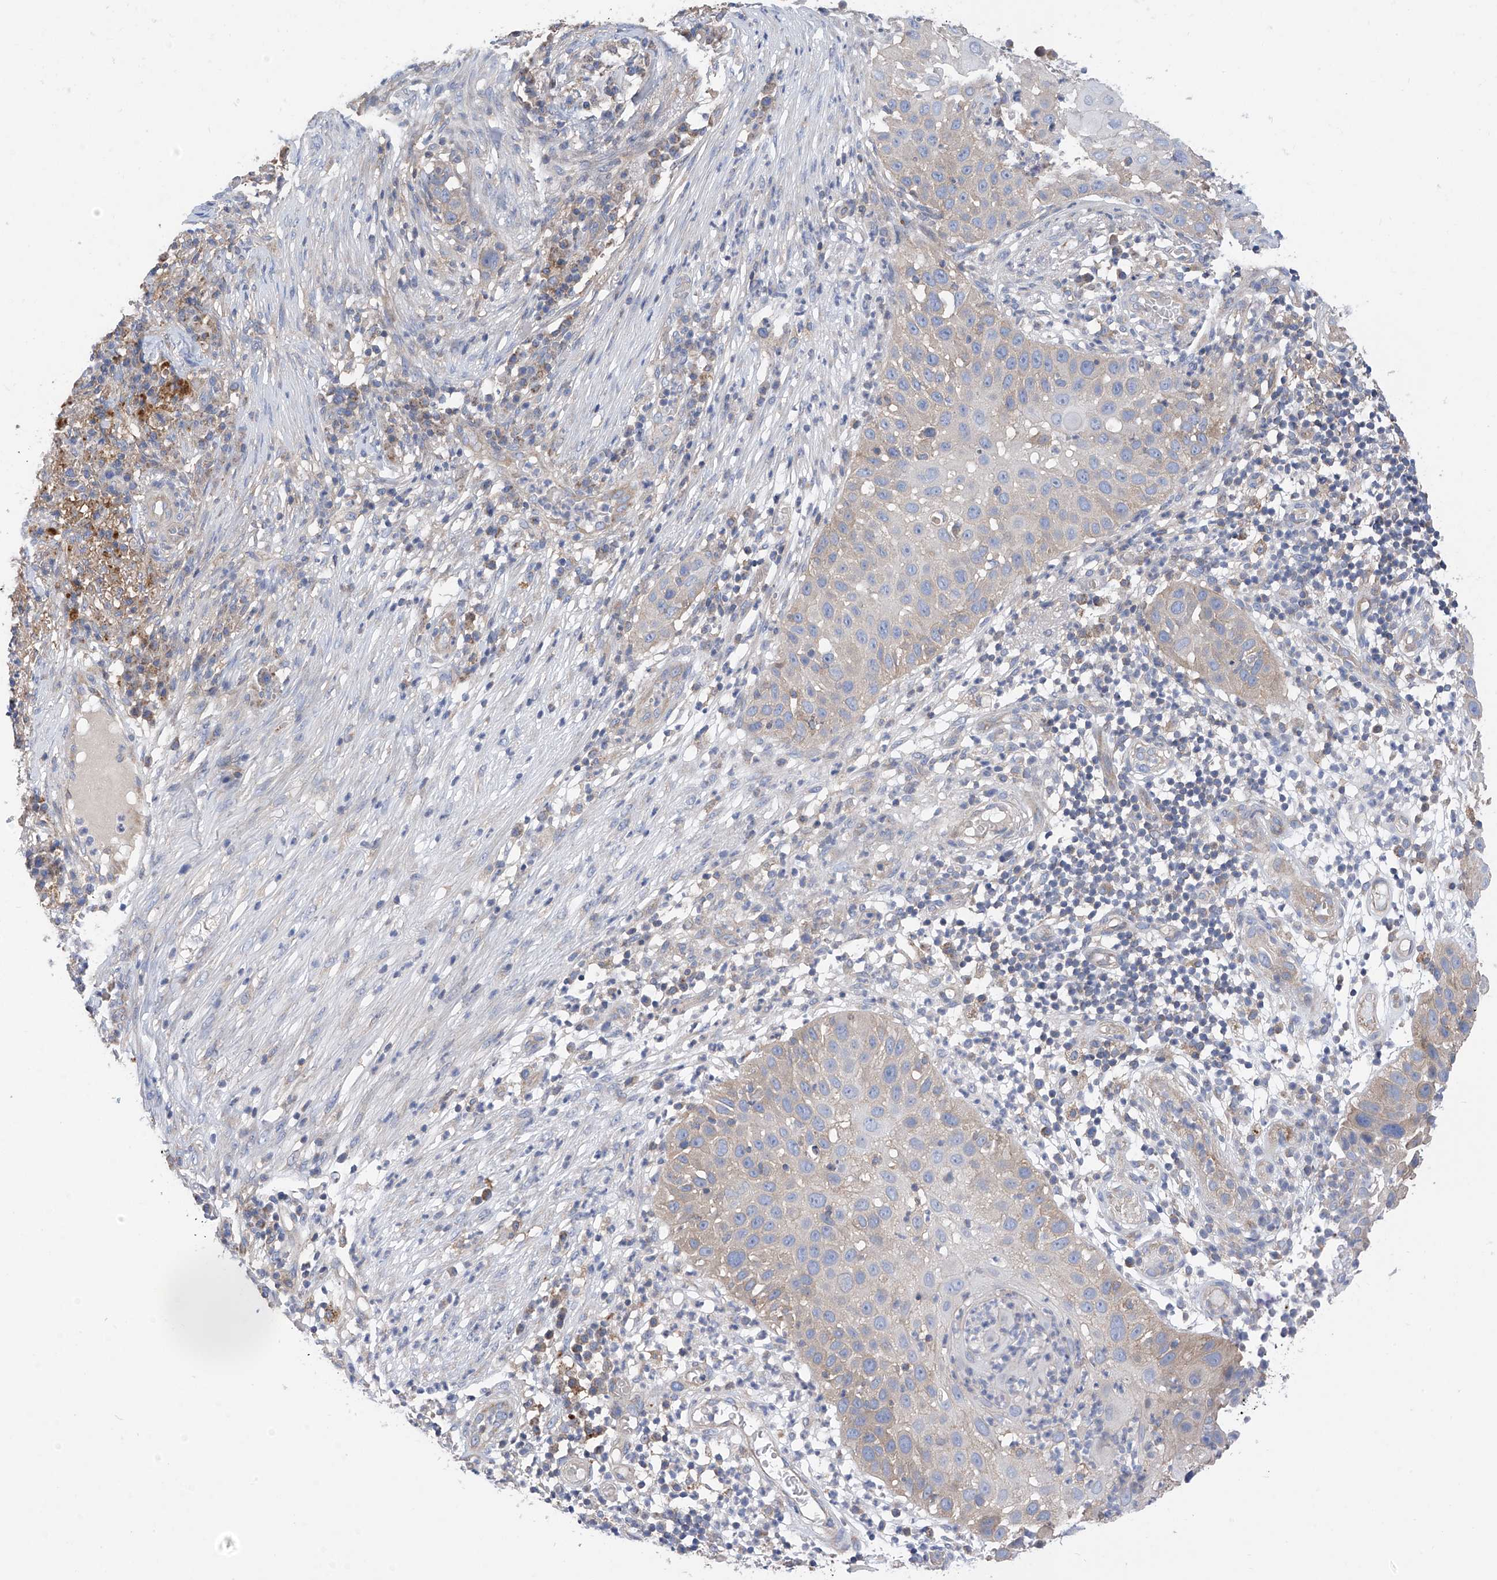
{"staining": {"intensity": "negative", "quantity": "none", "location": "none"}, "tissue": "skin cancer", "cell_type": "Tumor cells", "image_type": "cancer", "snomed": [{"axis": "morphology", "description": "Squamous cell carcinoma, NOS"}, {"axis": "topography", "description": "Skin"}], "caption": "The immunohistochemistry image has no significant staining in tumor cells of skin cancer (squamous cell carcinoma) tissue. (IHC, brightfield microscopy, high magnification).", "gene": "P2RX7", "patient": {"sex": "female", "age": 44}}